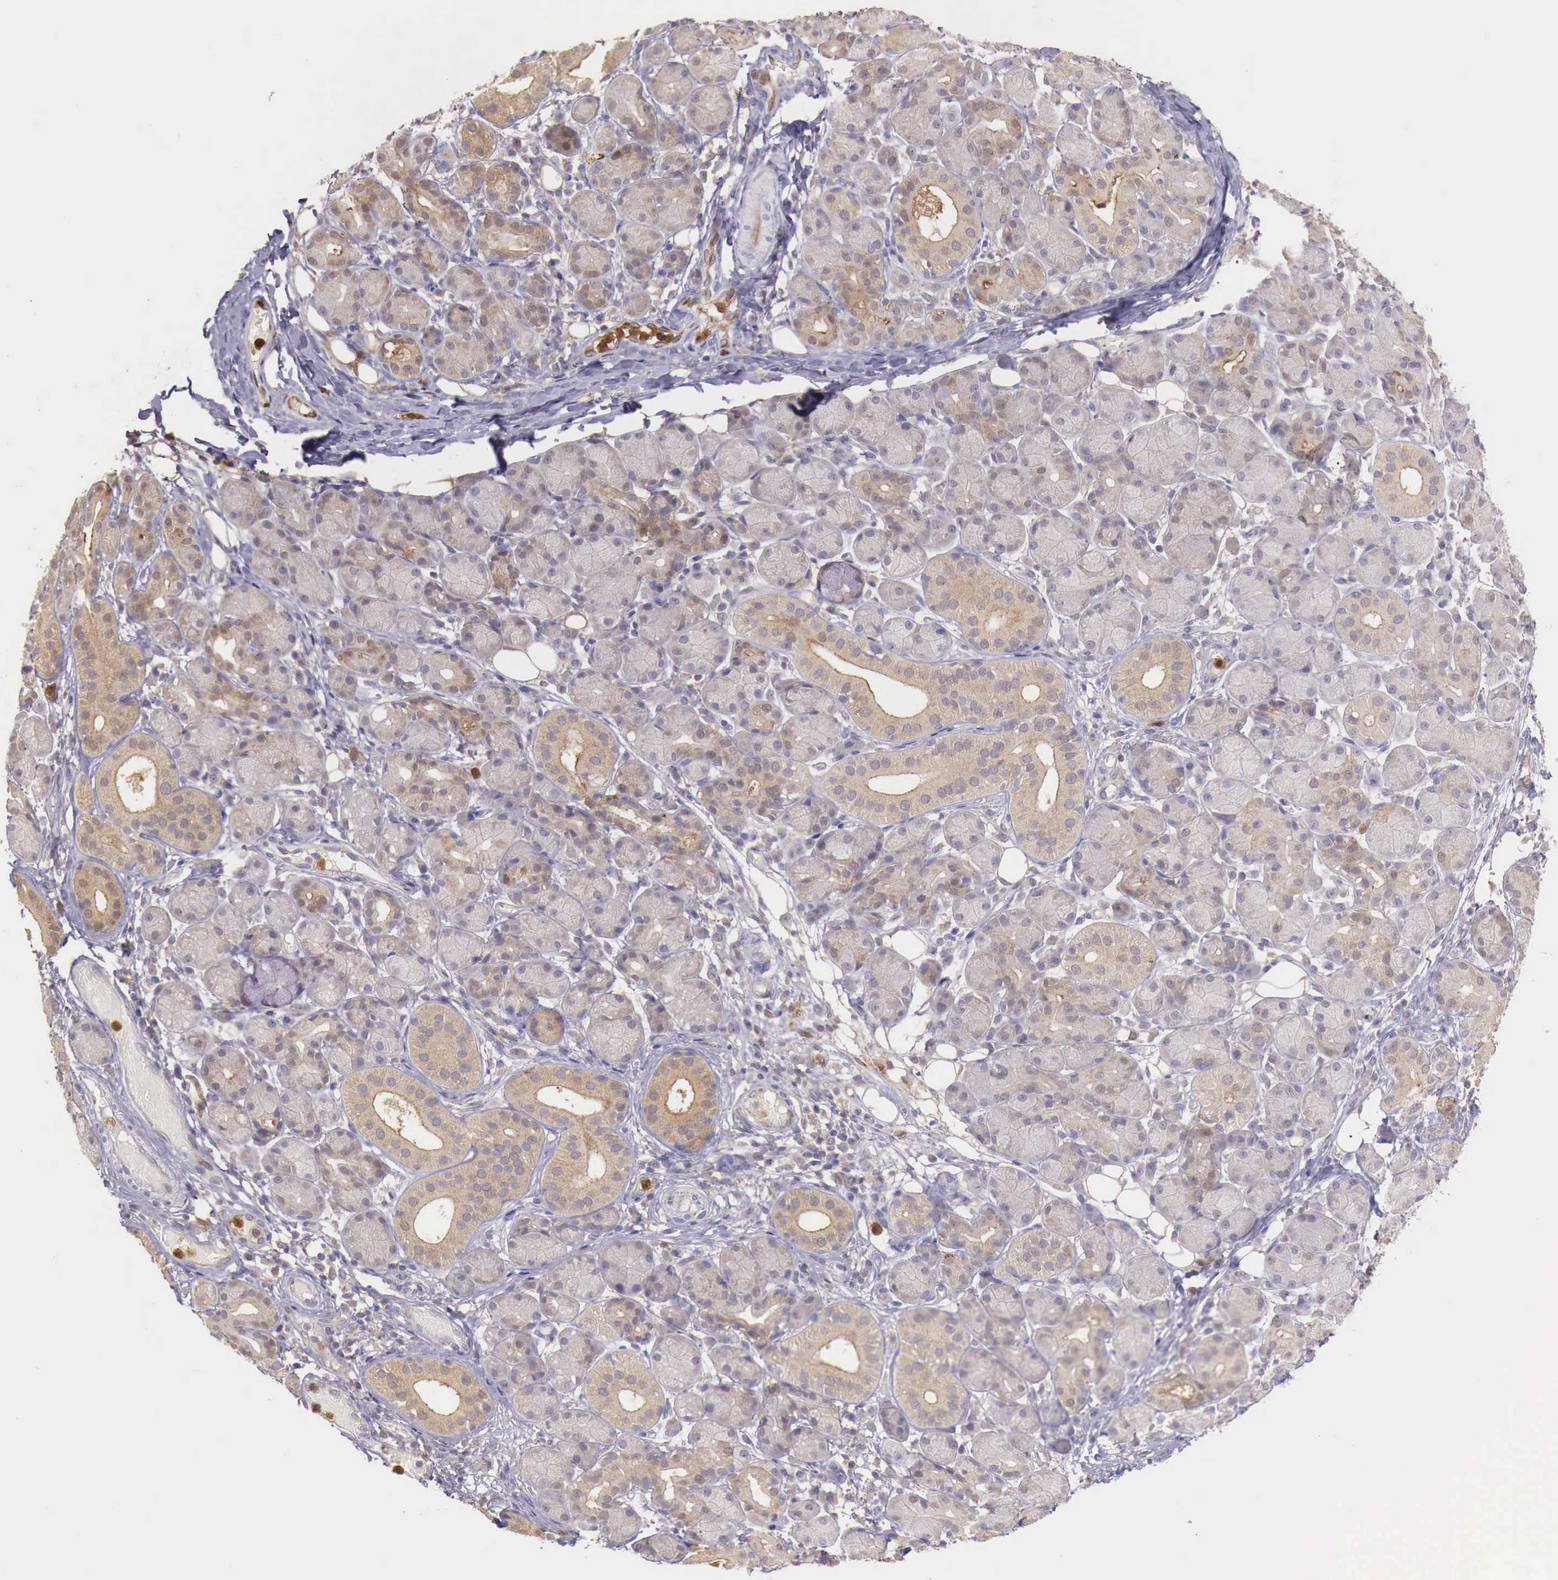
{"staining": {"intensity": "weak", "quantity": ">75%", "location": "cytoplasmic/membranous"}, "tissue": "salivary gland", "cell_type": "Glandular cells", "image_type": "normal", "snomed": [{"axis": "morphology", "description": "Normal tissue, NOS"}, {"axis": "topography", "description": "Salivary gland"}, {"axis": "topography", "description": "Peripheral nerve tissue"}], "caption": "The immunohistochemical stain labels weak cytoplasmic/membranous expression in glandular cells of normal salivary gland.", "gene": "GAB2", "patient": {"sex": "male", "age": 62}}